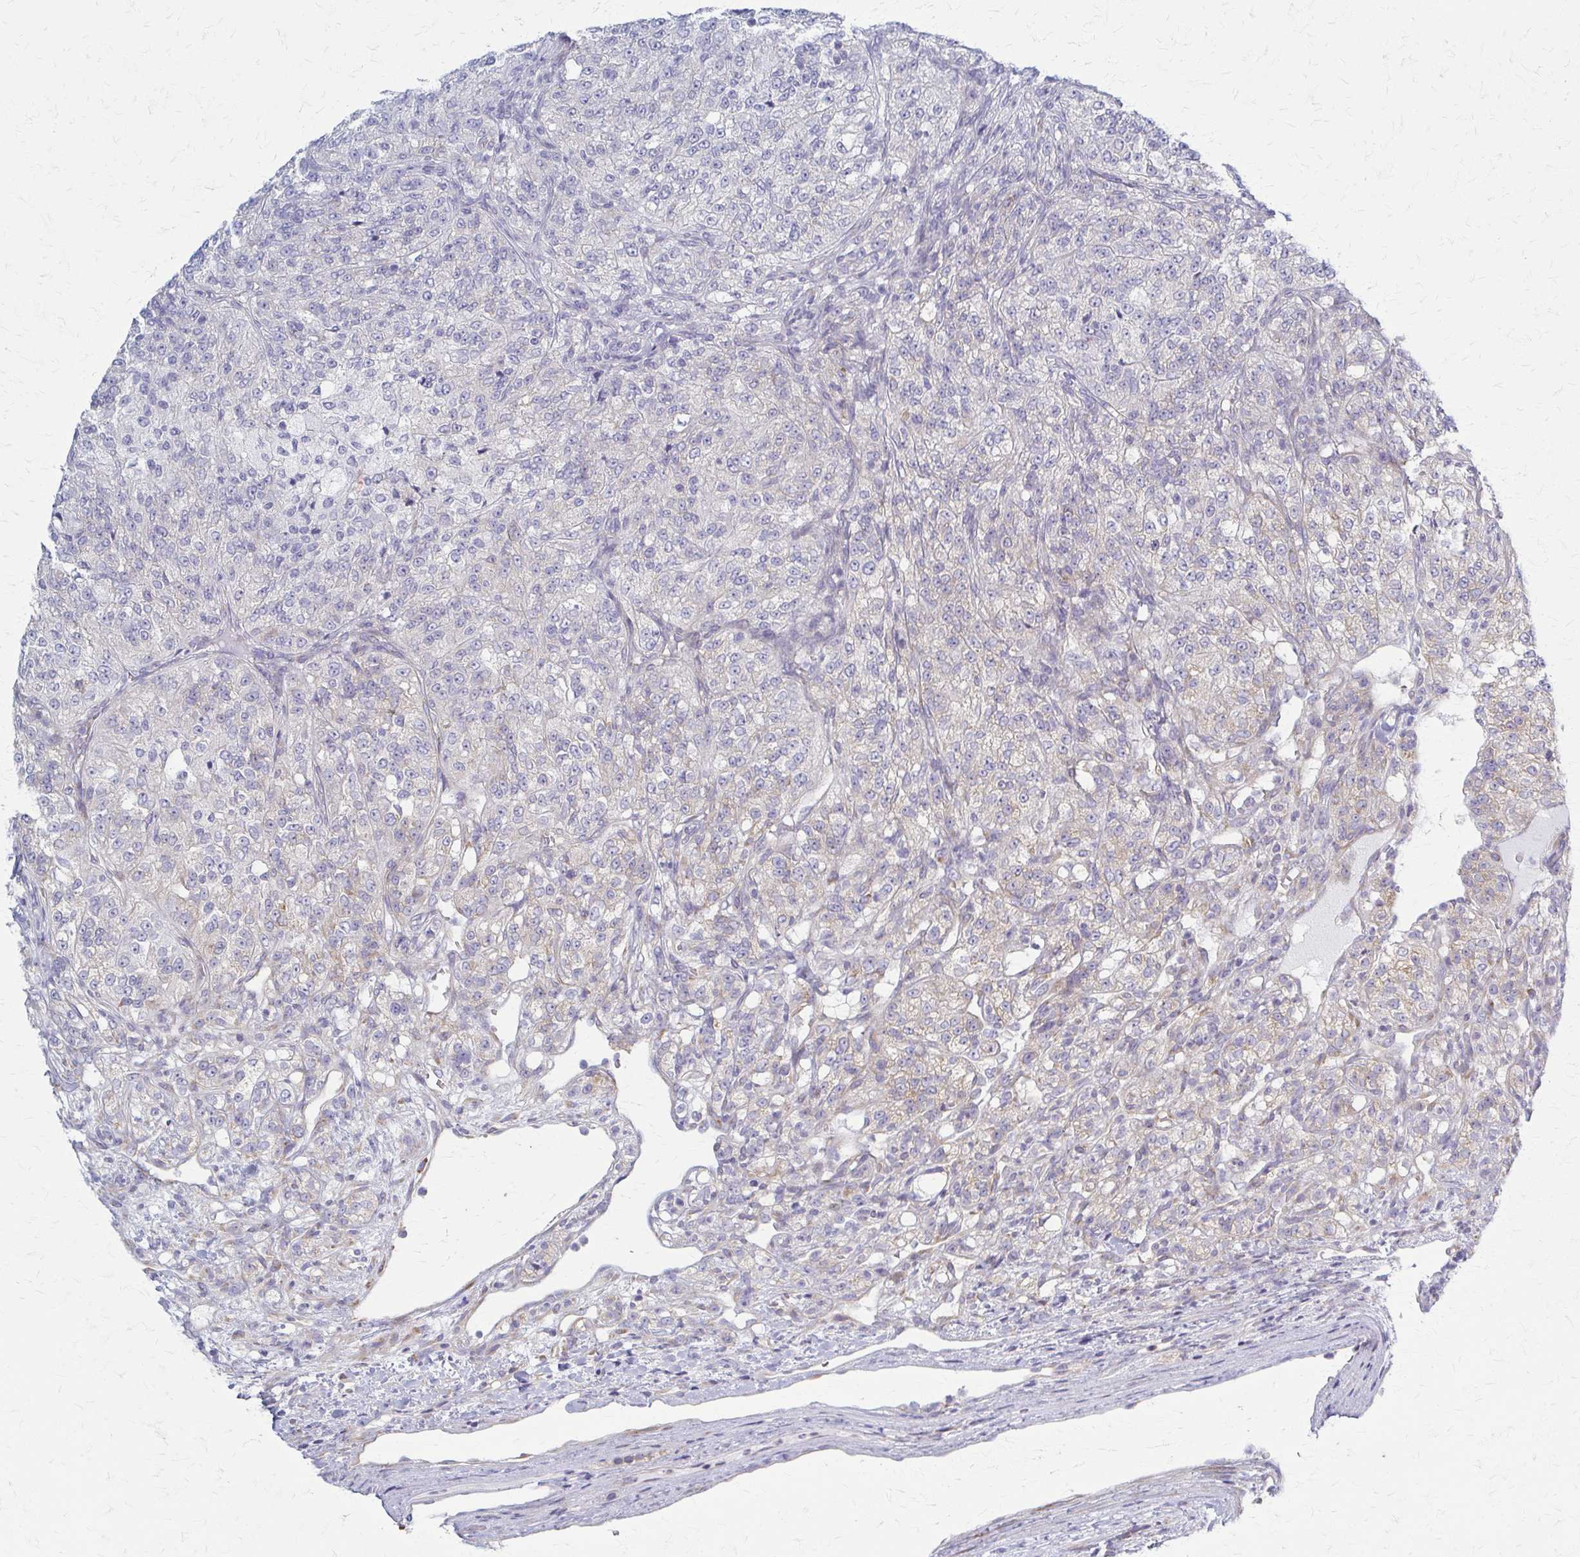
{"staining": {"intensity": "weak", "quantity": "<25%", "location": "cytoplasmic/membranous"}, "tissue": "renal cancer", "cell_type": "Tumor cells", "image_type": "cancer", "snomed": [{"axis": "morphology", "description": "Adenocarcinoma, NOS"}, {"axis": "topography", "description": "Kidney"}], "caption": "A high-resolution photomicrograph shows IHC staining of renal cancer, which demonstrates no significant positivity in tumor cells.", "gene": "PRKRA", "patient": {"sex": "female", "age": 63}}